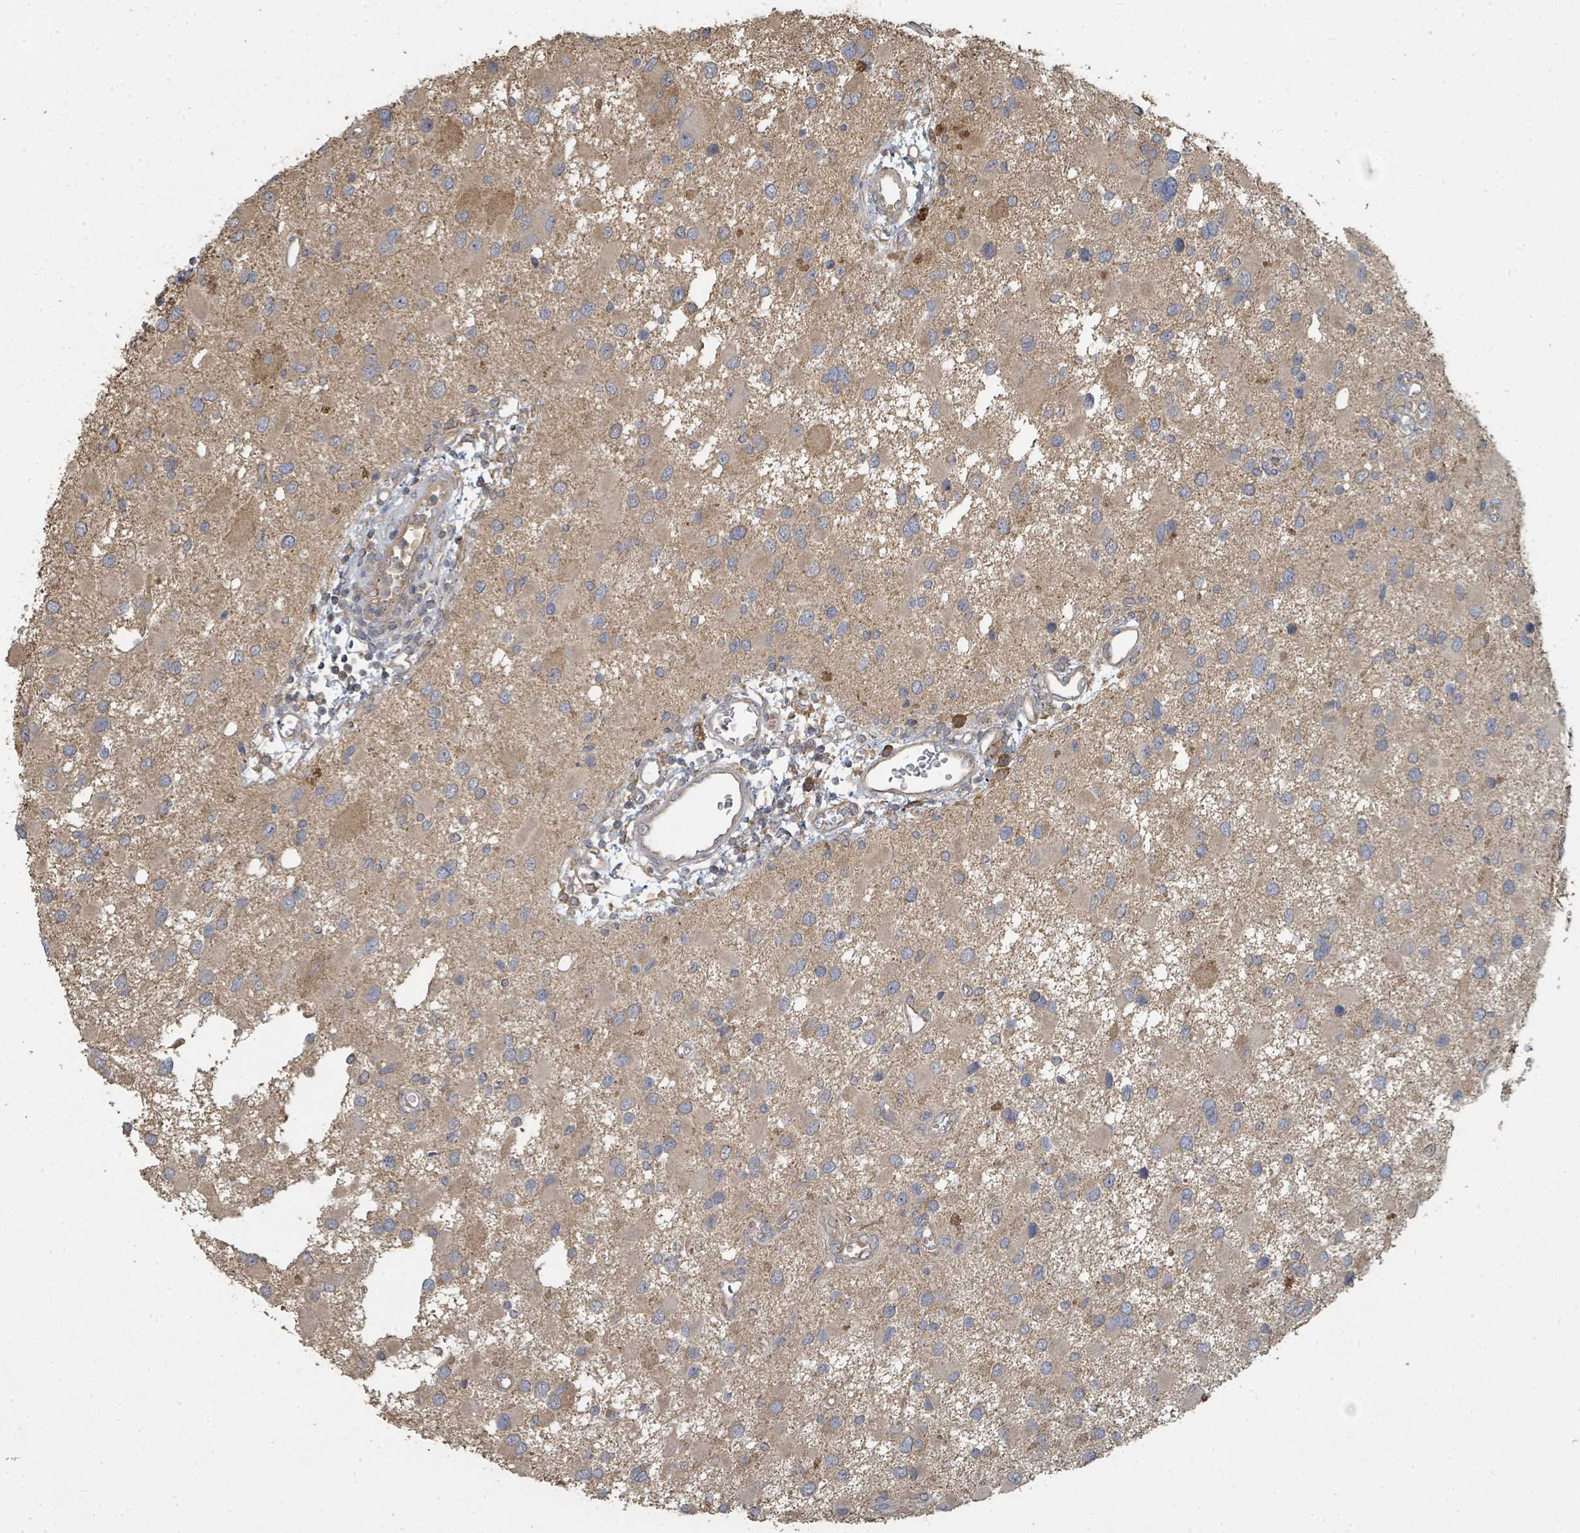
{"staining": {"intensity": "weak", "quantity": "<25%", "location": "cytoplasmic/membranous"}, "tissue": "glioma", "cell_type": "Tumor cells", "image_type": "cancer", "snomed": [{"axis": "morphology", "description": "Glioma, malignant, High grade"}, {"axis": "topography", "description": "Brain"}], "caption": "A micrograph of glioma stained for a protein demonstrates no brown staining in tumor cells.", "gene": "WDFY1", "patient": {"sex": "male", "age": 53}}